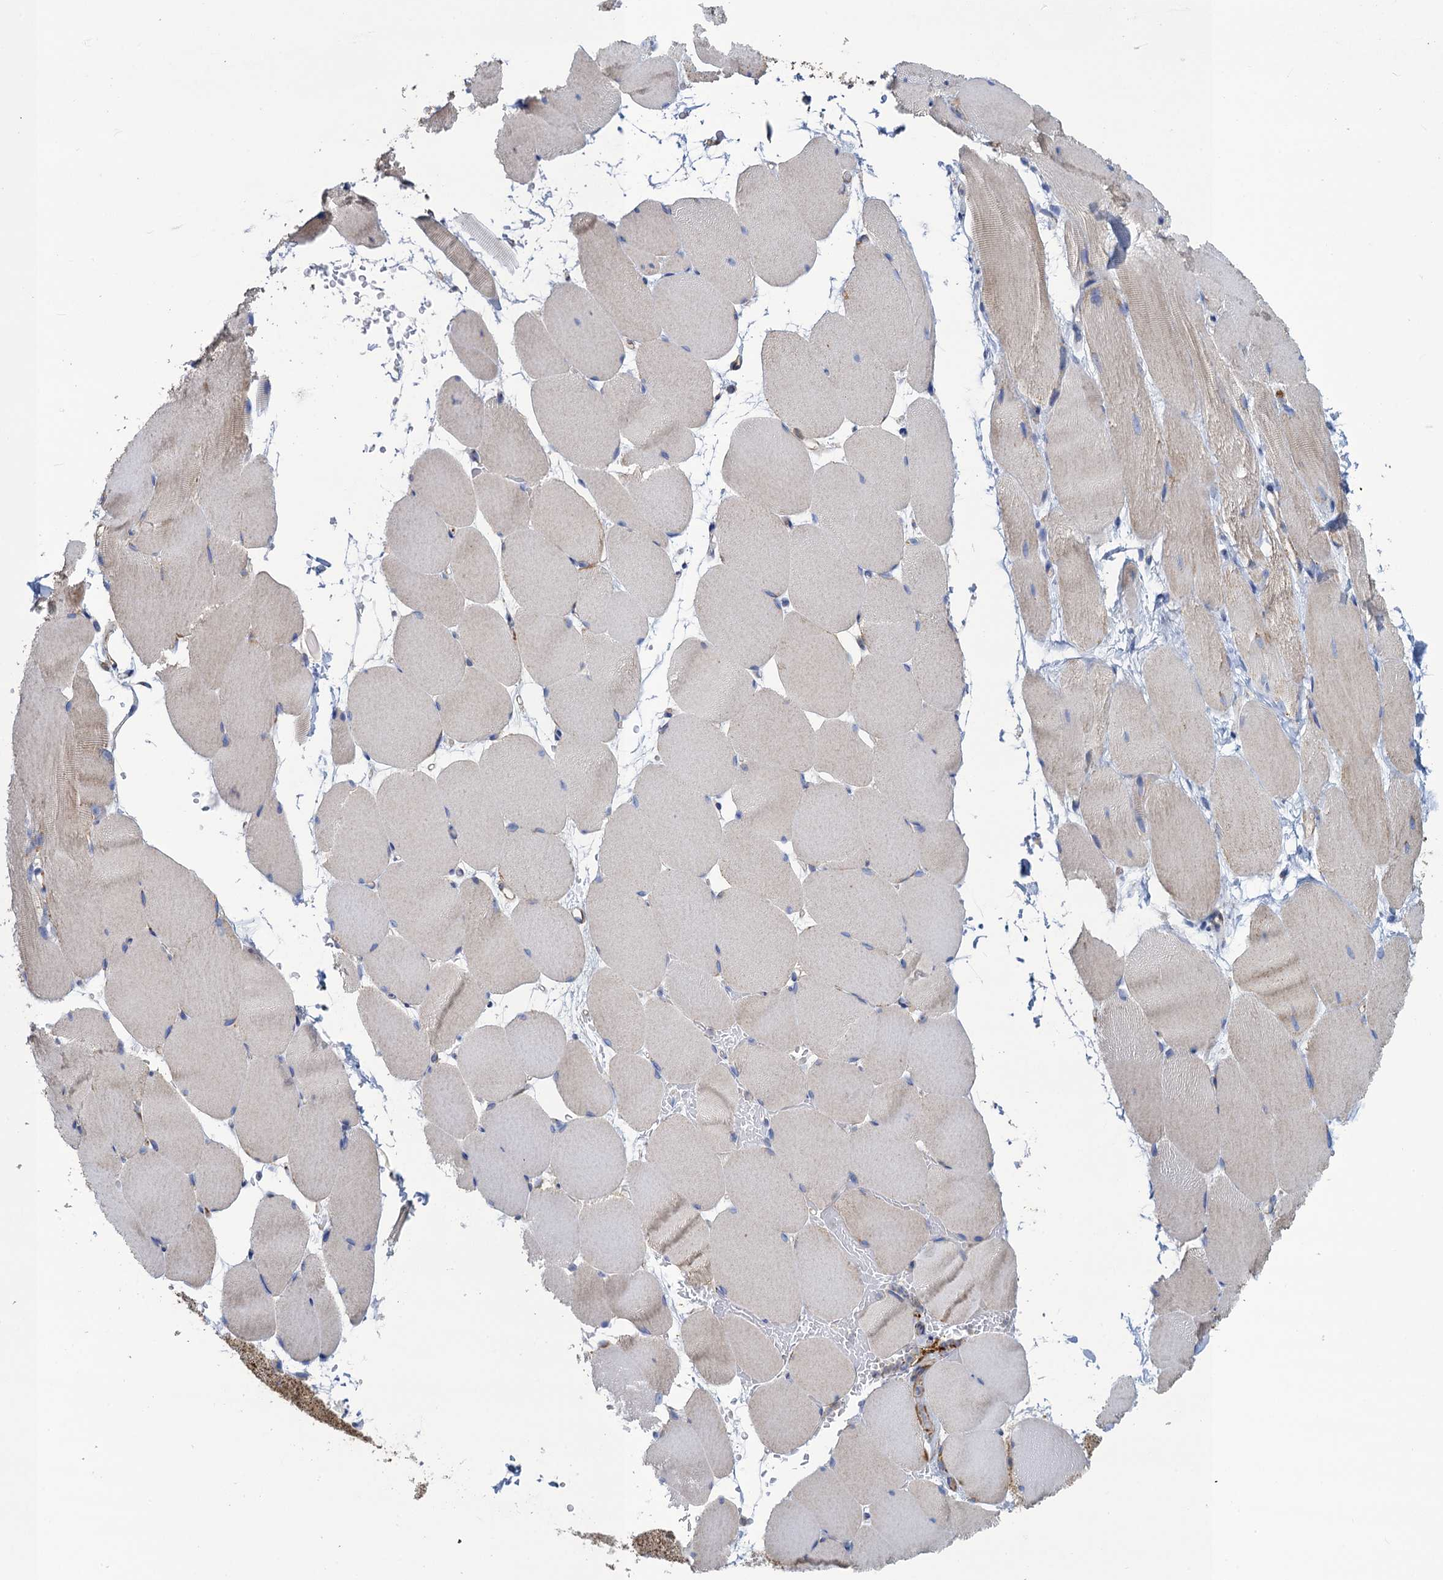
{"staining": {"intensity": "negative", "quantity": "none", "location": "none"}, "tissue": "skeletal muscle", "cell_type": "Myocytes", "image_type": "normal", "snomed": [{"axis": "morphology", "description": "Normal tissue, NOS"}, {"axis": "topography", "description": "Skeletal muscle"}, {"axis": "topography", "description": "Parathyroid gland"}], "caption": "Immunohistochemical staining of unremarkable skeletal muscle reveals no significant staining in myocytes.", "gene": "ENSG00000260643", "patient": {"sex": "female", "age": 37}}